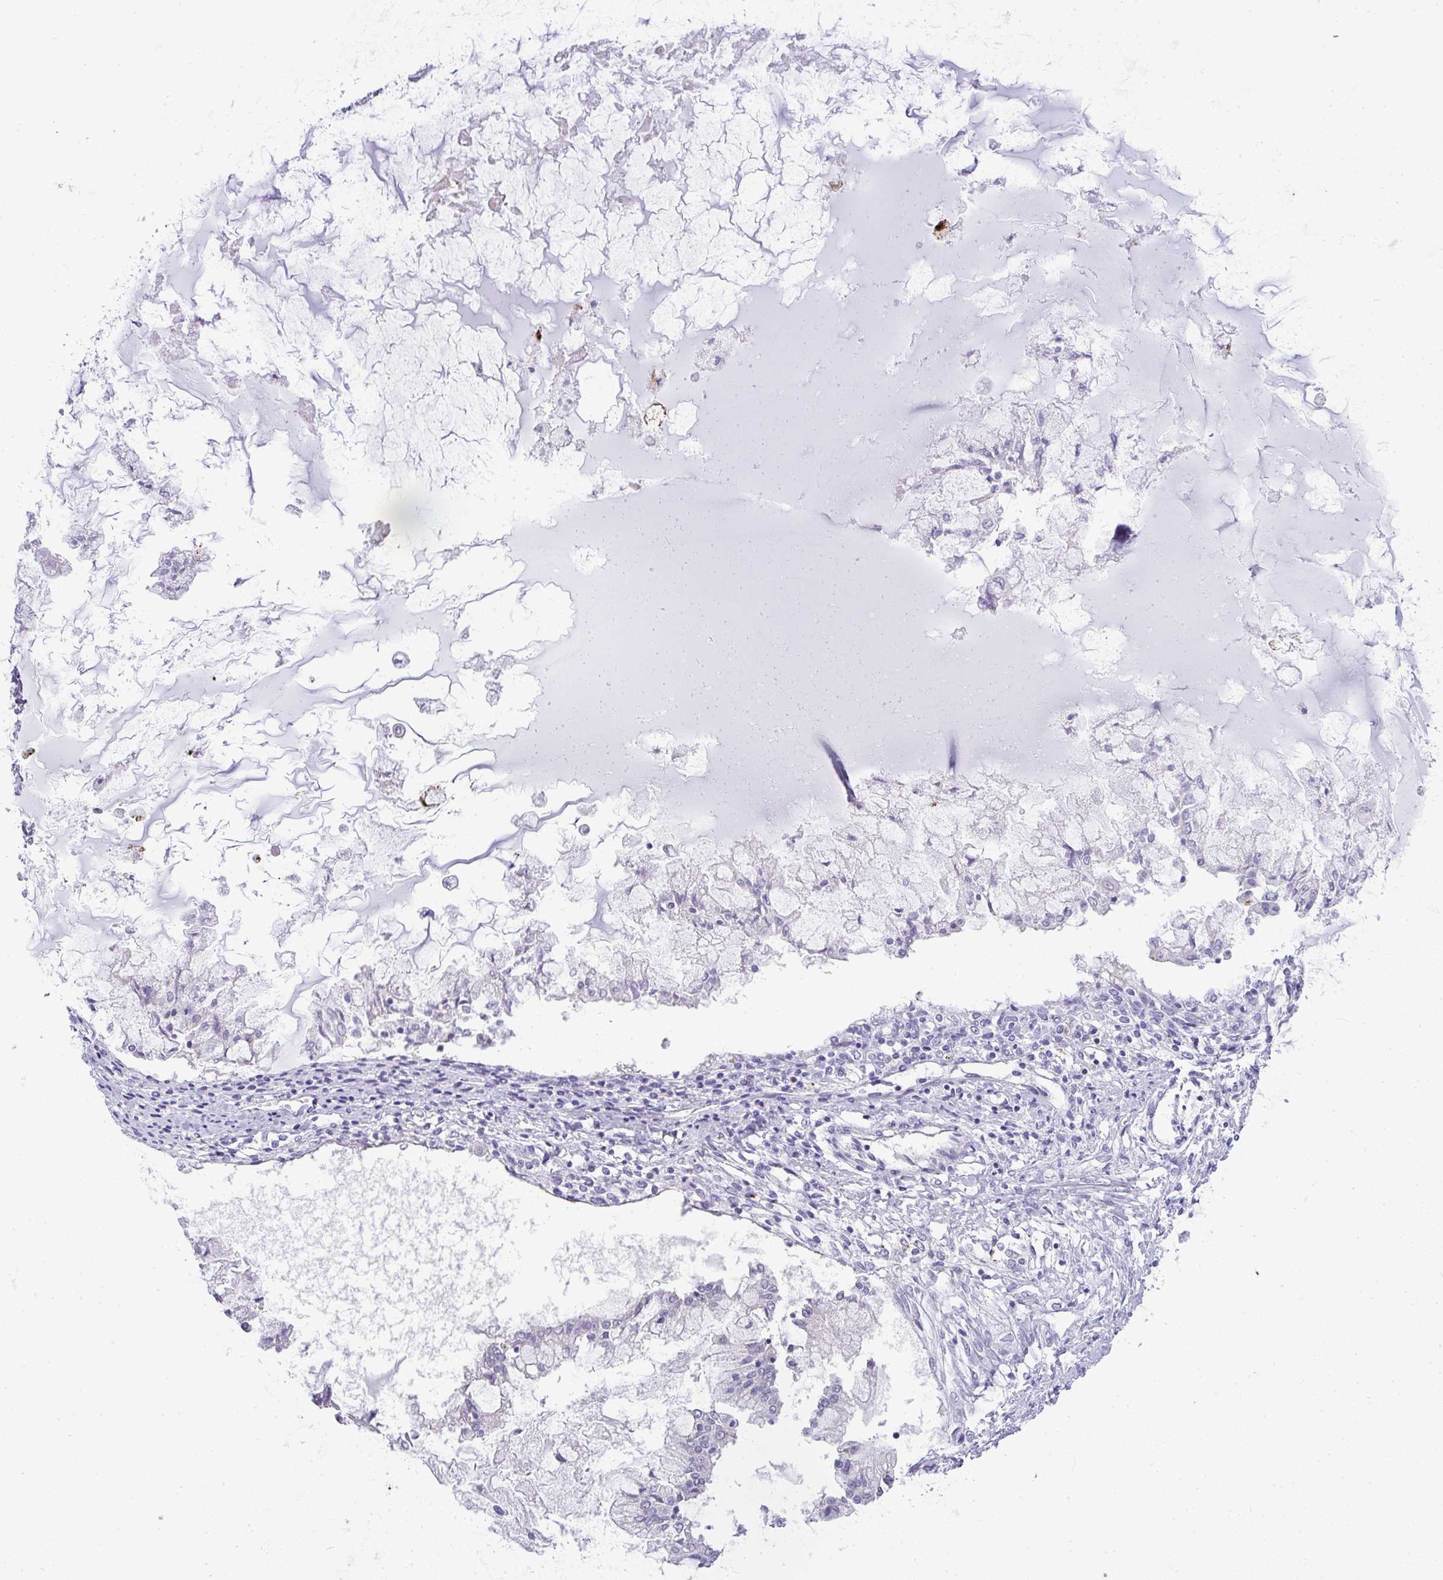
{"staining": {"intensity": "negative", "quantity": "none", "location": "none"}, "tissue": "ovarian cancer", "cell_type": "Tumor cells", "image_type": "cancer", "snomed": [{"axis": "morphology", "description": "Cystadenocarcinoma, mucinous, NOS"}, {"axis": "topography", "description": "Ovary"}], "caption": "Tumor cells show no significant protein positivity in ovarian cancer (mucinous cystadenocarcinoma).", "gene": "LIPE", "patient": {"sex": "female", "age": 34}}